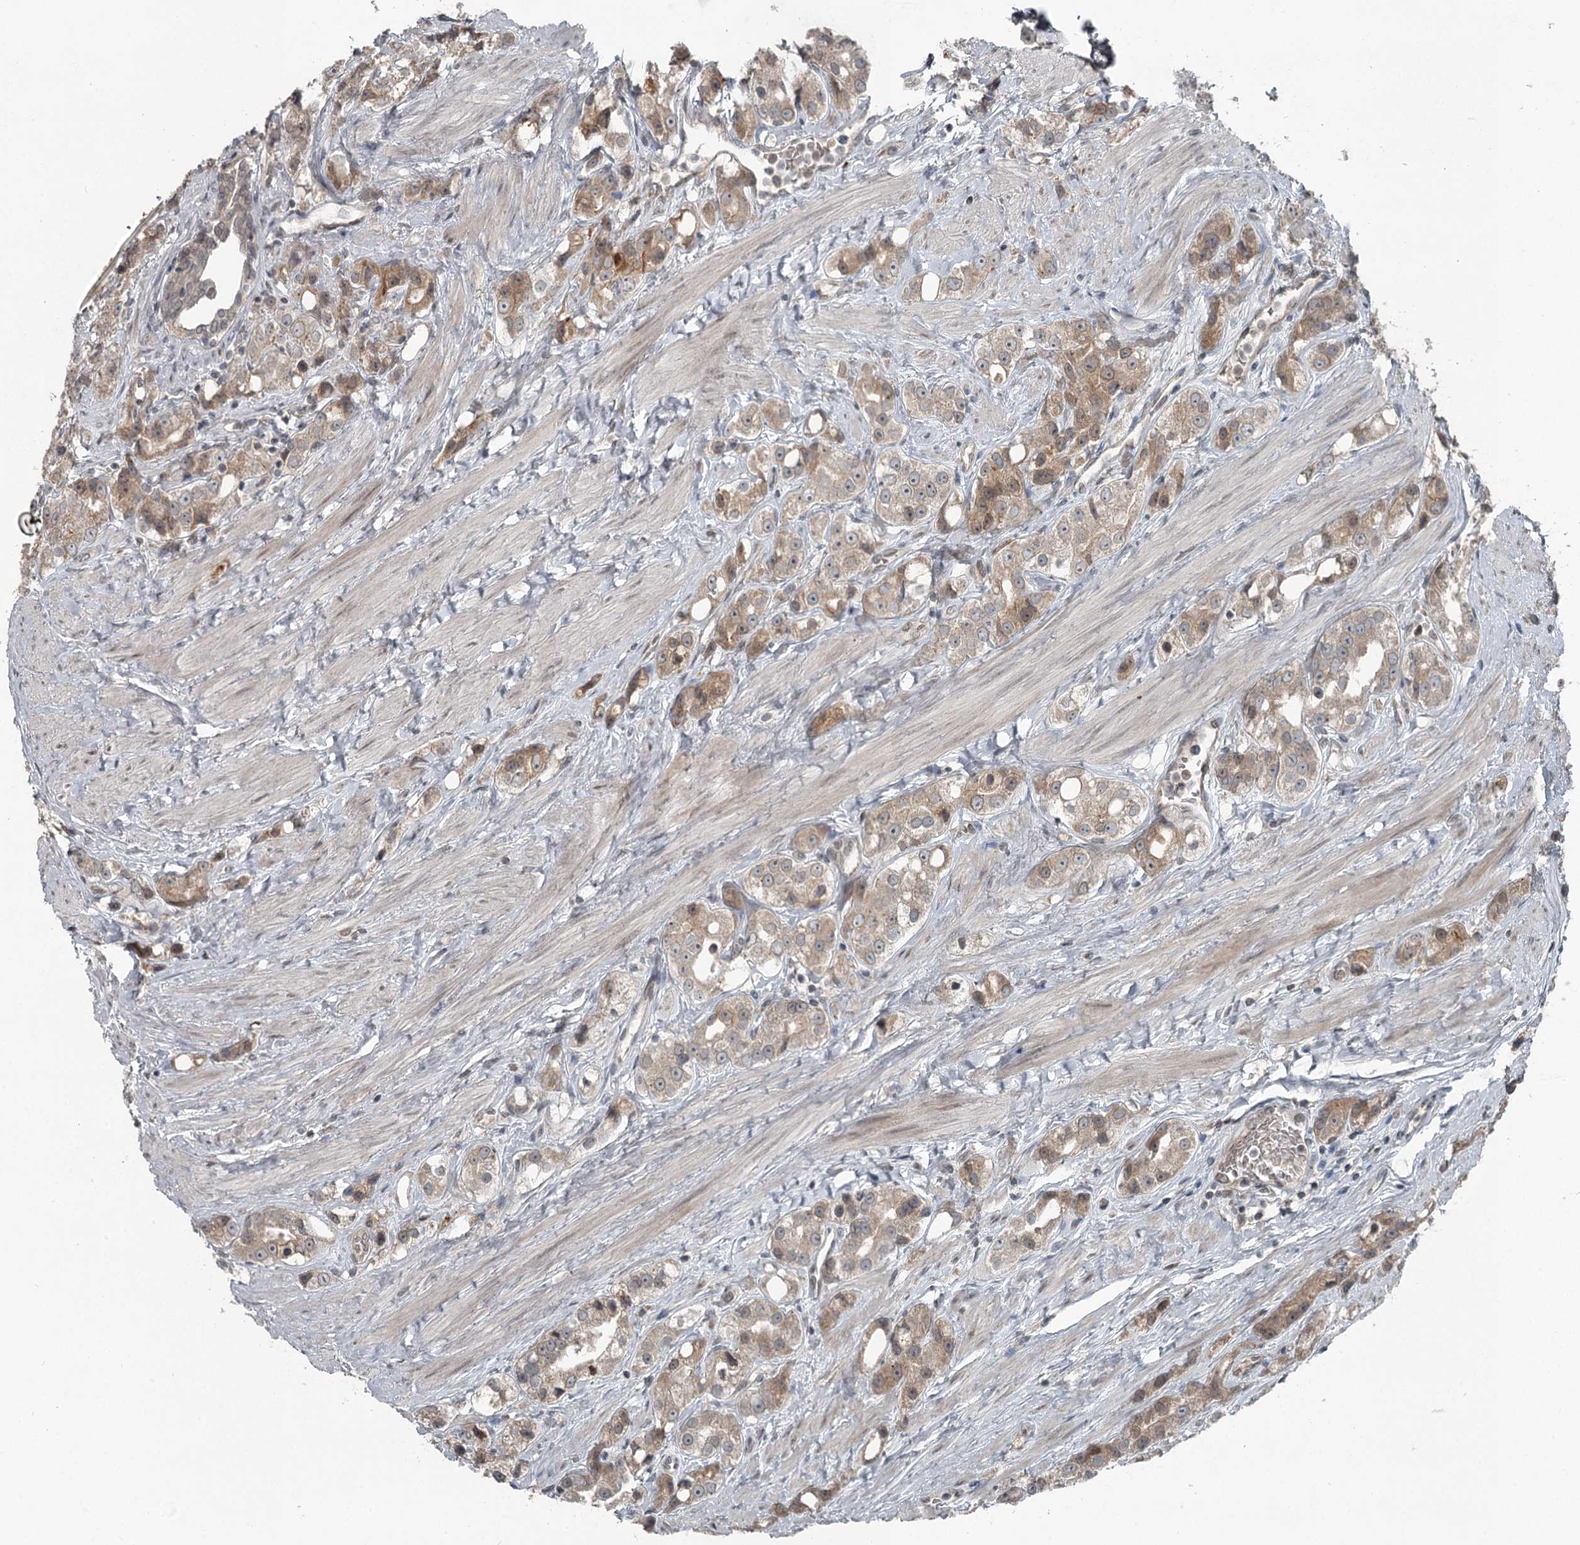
{"staining": {"intensity": "weak", "quantity": ">75%", "location": "cytoplasmic/membranous"}, "tissue": "prostate cancer", "cell_type": "Tumor cells", "image_type": "cancer", "snomed": [{"axis": "morphology", "description": "Adenocarcinoma, NOS"}, {"axis": "topography", "description": "Prostate"}], "caption": "This is a photomicrograph of IHC staining of prostate adenocarcinoma, which shows weak expression in the cytoplasmic/membranous of tumor cells.", "gene": "SLC39A8", "patient": {"sex": "male", "age": 79}}